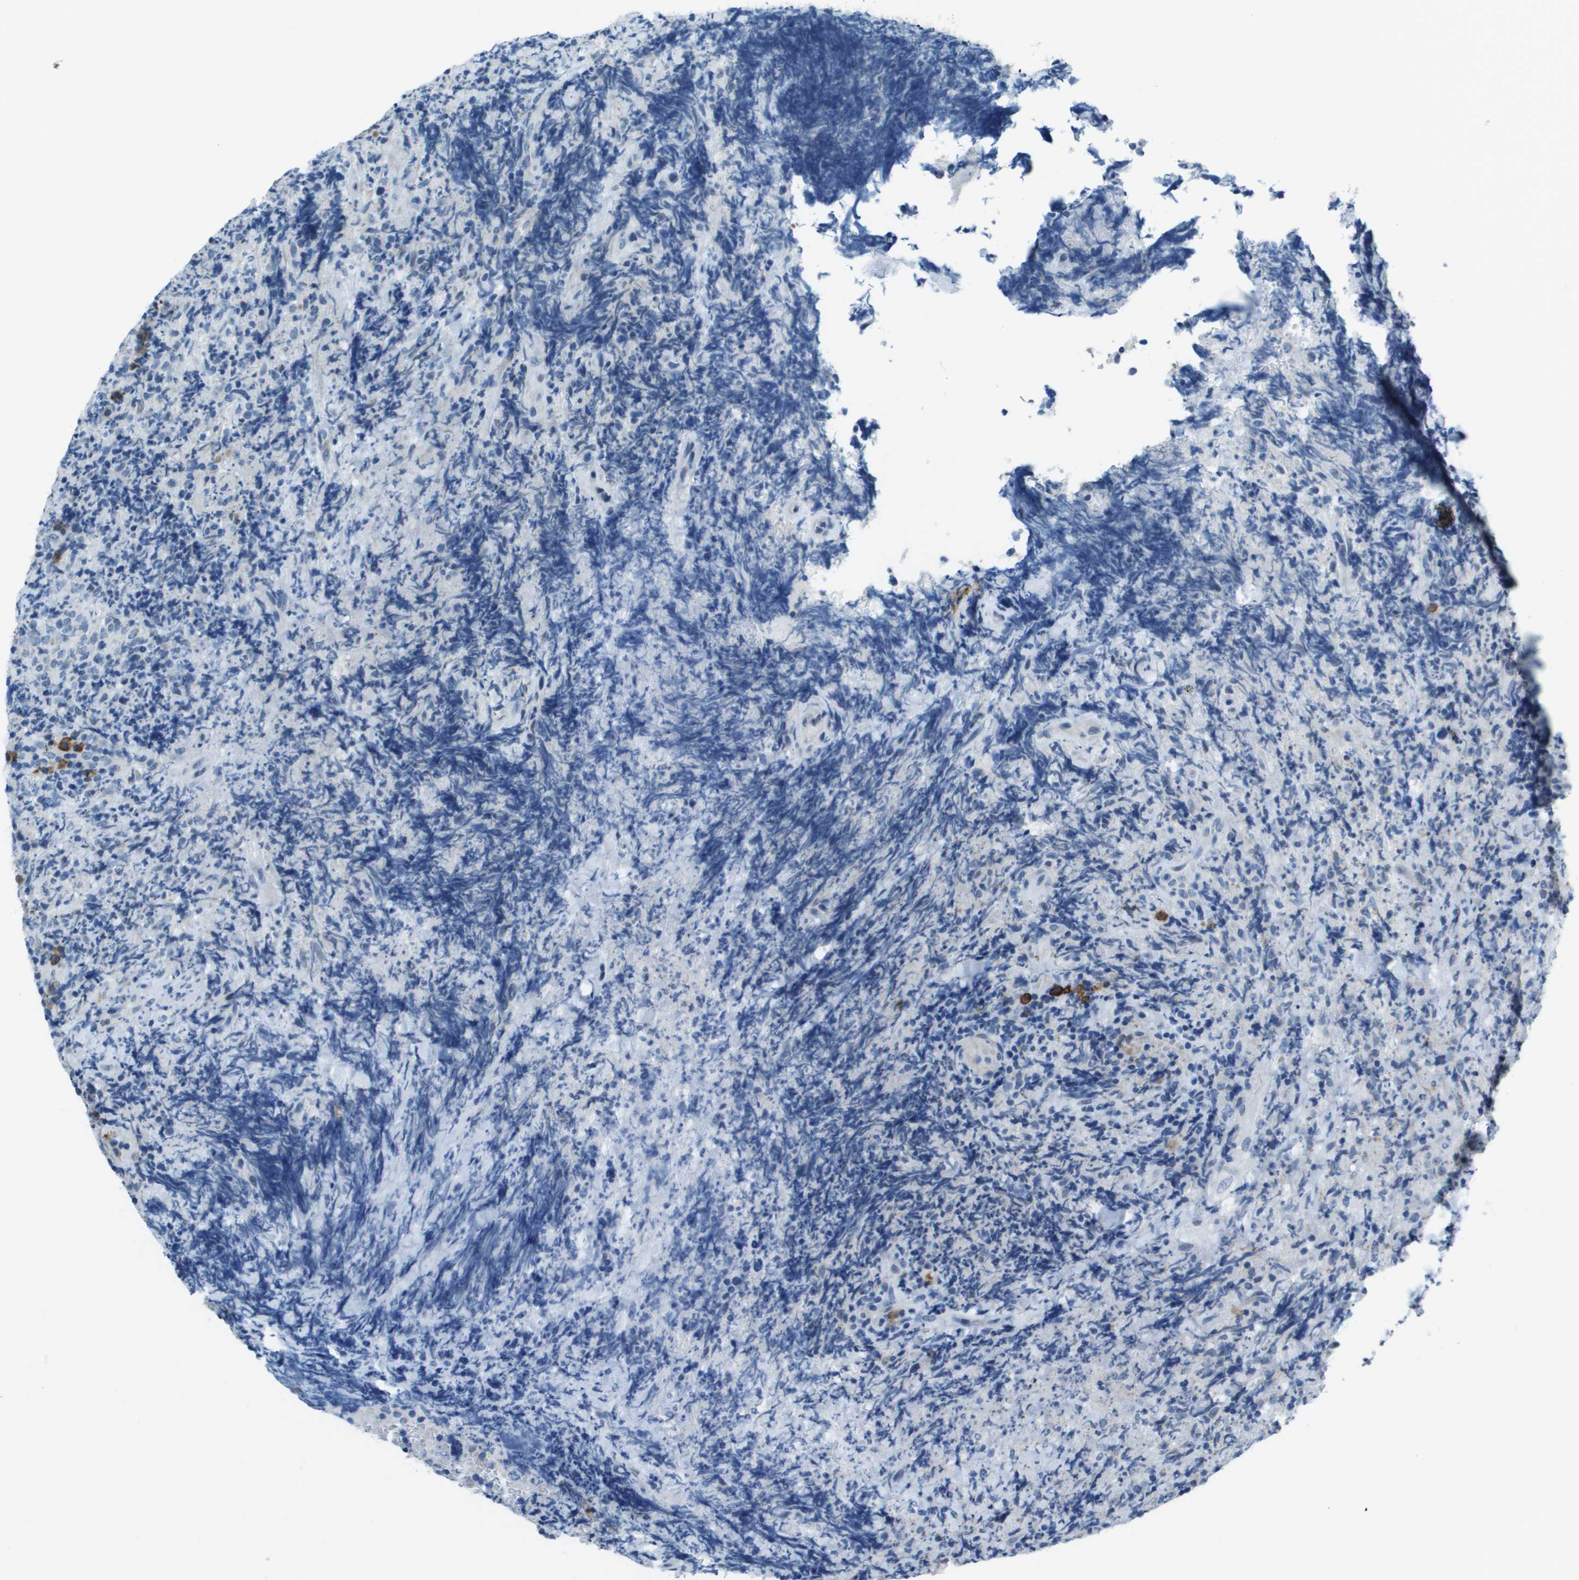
{"staining": {"intensity": "negative", "quantity": "none", "location": "none"}, "tissue": "lymphoma", "cell_type": "Tumor cells", "image_type": "cancer", "snomed": [{"axis": "morphology", "description": "Malignant lymphoma, non-Hodgkin's type, High grade"}, {"axis": "topography", "description": "Tonsil"}], "caption": "Photomicrograph shows no significant protein expression in tumor cells of high-grade malignant lymphoma, non-Hodgkin's type. Brightfield microscopy of immunohistochemistry stained with DAB (brown) and hematoxylin (blue), captured at high magnification.", "gene": "SDC1", "patient": {"sex": "female", "age": 36}}